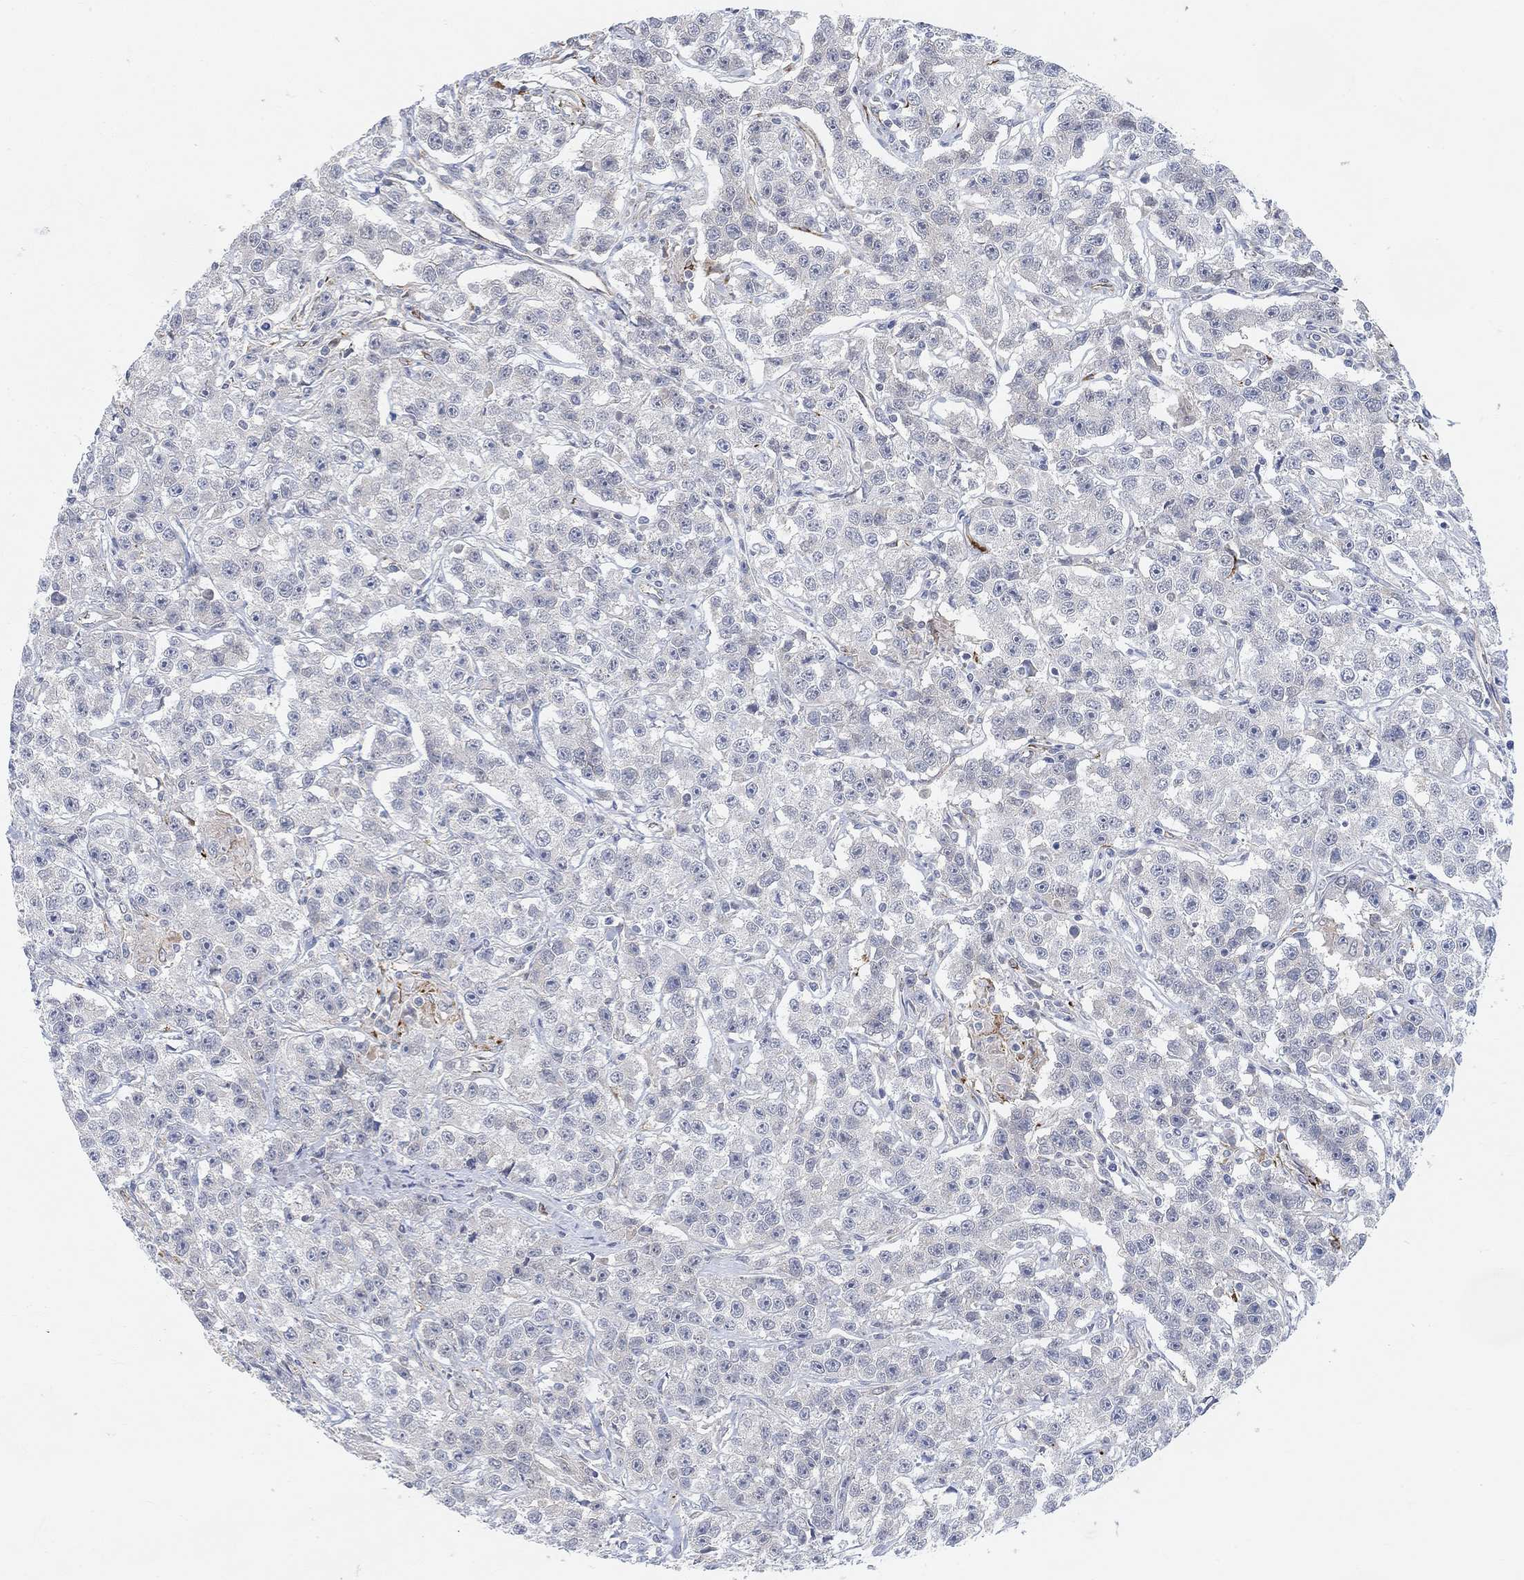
{"staining": {"intensity": "negative", "quantity": "none", "location": "none"}, "tissue": "testis cancer", "cell_type": "Tumor cells", "image_type": "cancer", "snomed": [{"axis": "morphology", "description": "Seminoma, NOS"}, {"axis": "topography", "description": "Testis"}], "caption": "IHC photomicrograph of neoplastic tissue: testis cancer stained with DAB (3,3'-diaminobenzidine) shows no significant protein expression in tumor cells.", "gene": "HCRTR1", "patient": {"sex": "male", "age": 59}}